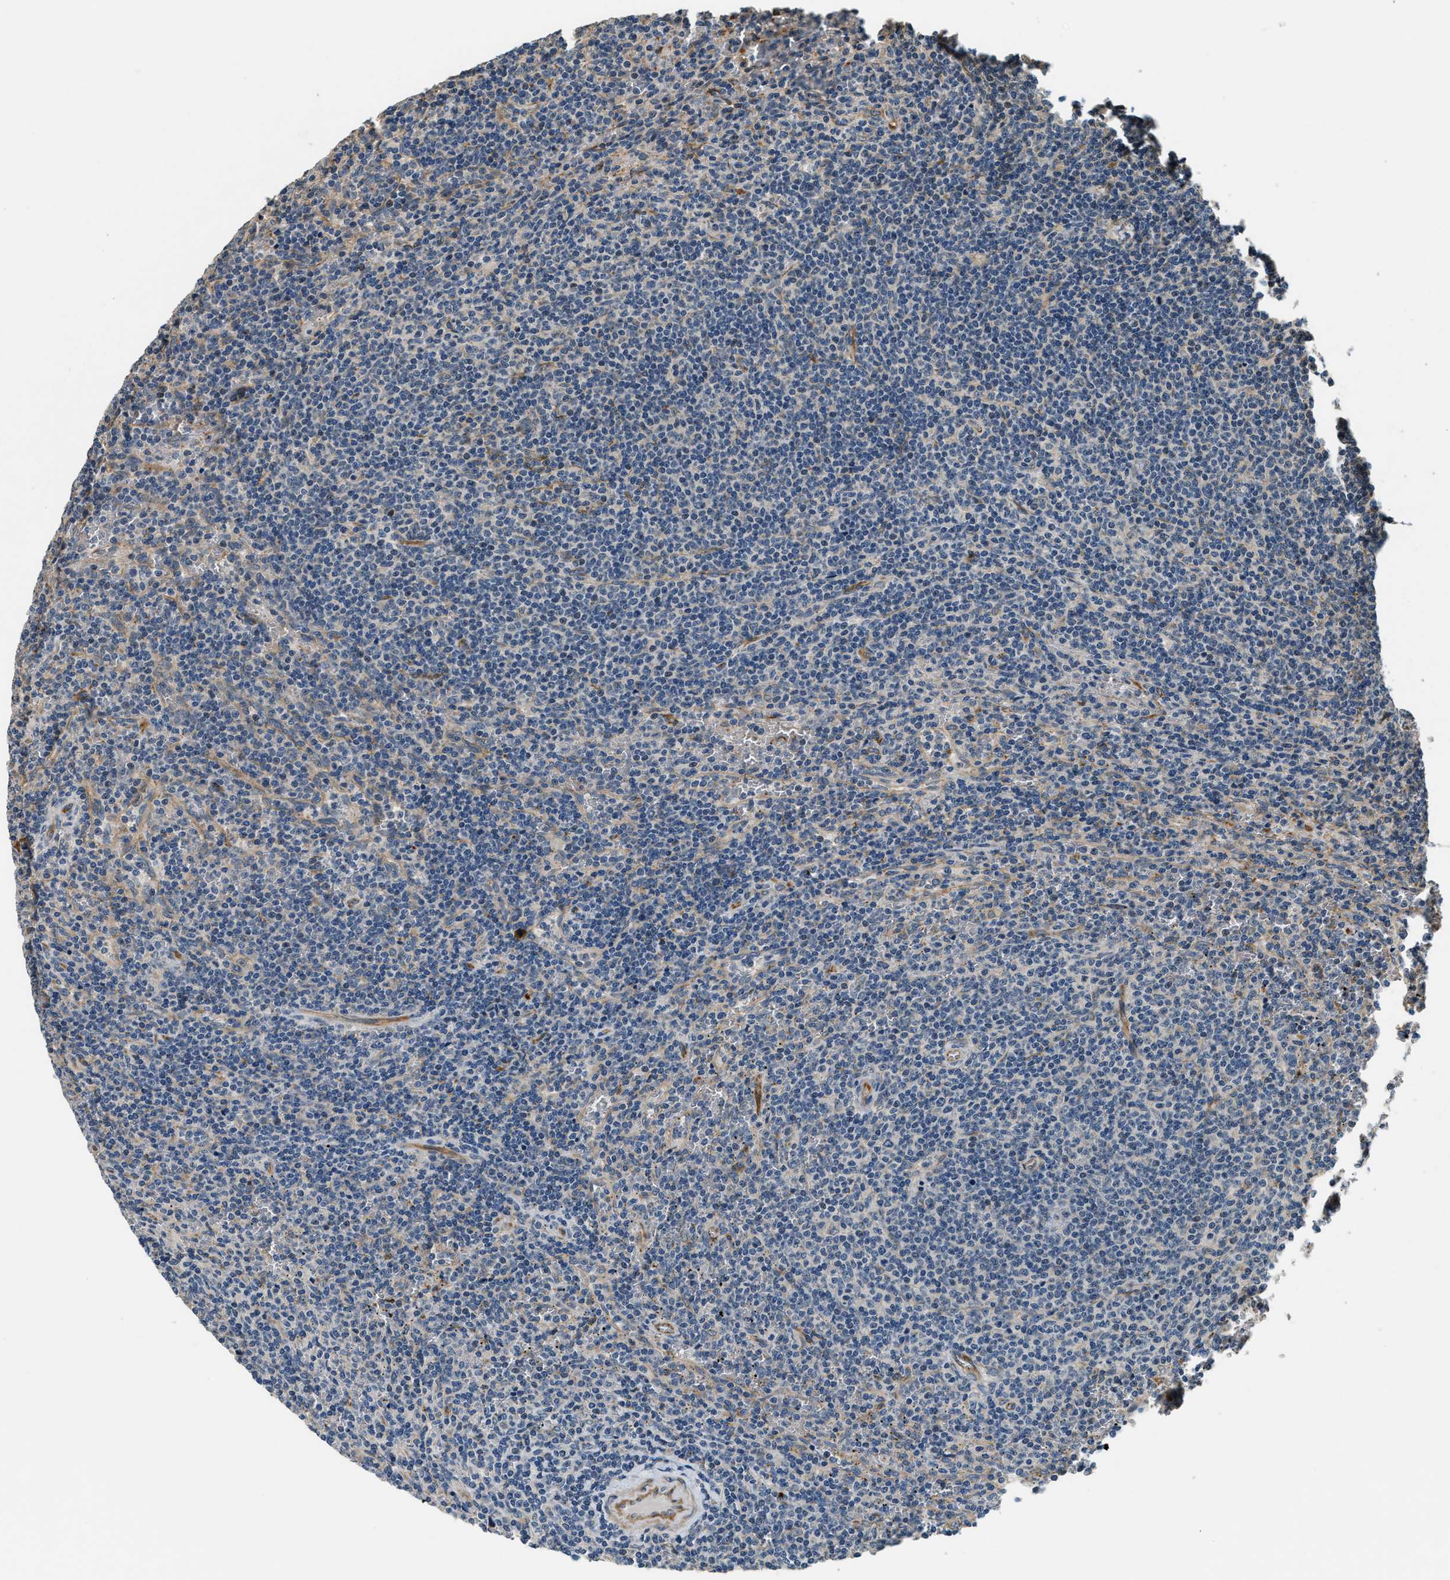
{"staining": {"intensity": "negative", "quantity": "none", "location": "none"}, "tissue": "lymphoma", "cell_type": "Tumor cells", "image_type": "cancer", "snomed": [{"axis": "morphology", "description": "Malignant lymphoma, non-Hodgkin's type, Low grade"}, {"axis": "topography", "description": "Spleen"}], "caption": "Tumor cells are negative for brown protein staining in malignant lymphoma, non-Hodgkin's type (low-grade). (Immunohistochemistry (ihc), brightfield microscopy, high magnification).", "gene": "ALOX12", "patient": {"sex": "female", "age": 50}}